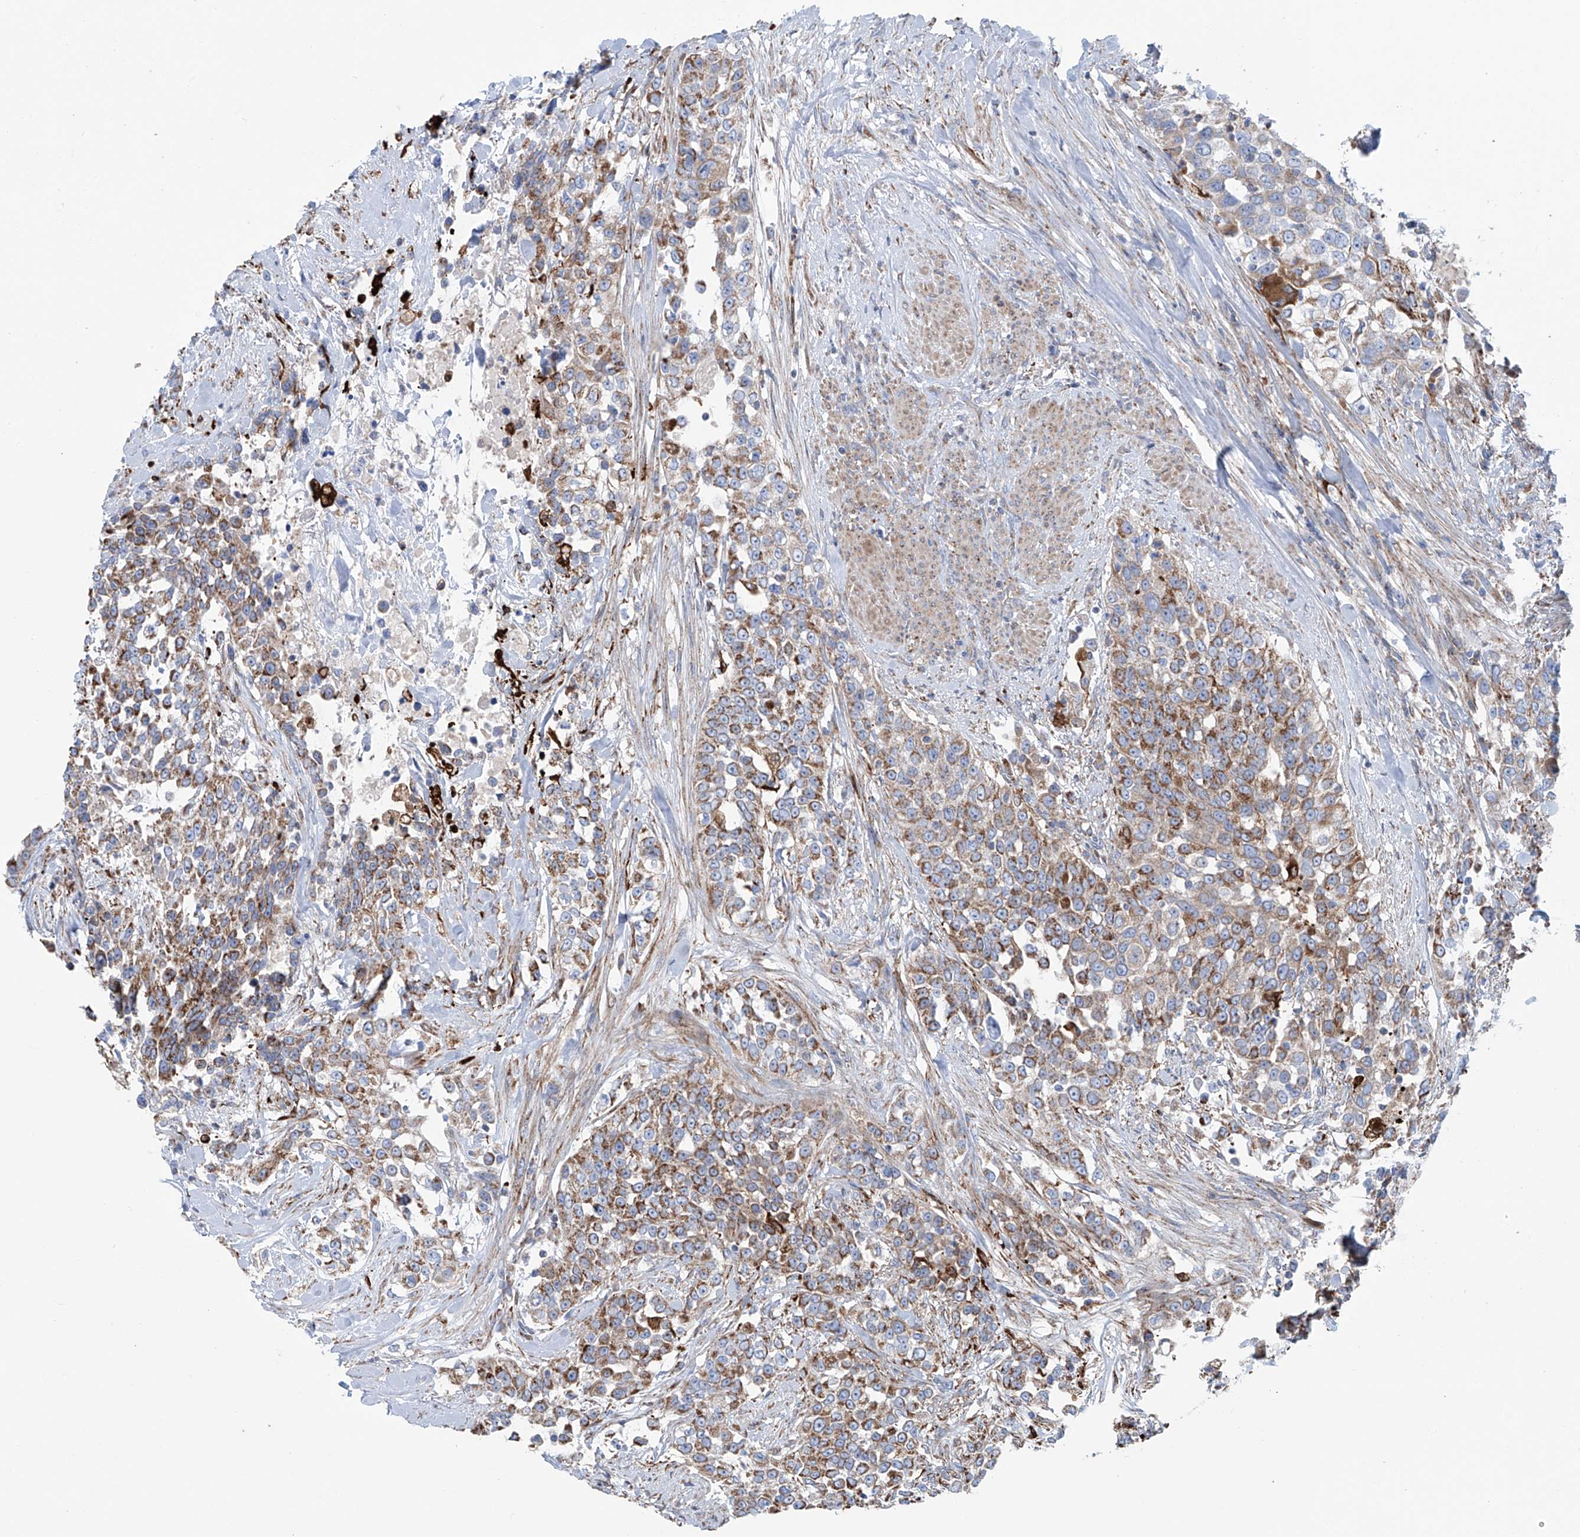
{"staining": {"intensity": "moderate", "quantity": ">75%", "location": "cytoplasmic/membranous"}, "tissue": "urothelial cancer", "cell_type": "Tumor cells", "image_type": "cancer", "snomed": [{"axis": "morphology", "description": "Urothelial carcinoma, High grade"}, {"axis": "topography", "description": "Urinary bladder"}], "caption": "Immunohistochemical staining of human urothelial cancer reveals medium levels of moderate cytoplasmic/membranous expression in approximately >75% of tumor cells. Using DAB (brown) and hematoxylin (blue) stains, captured at high magnification using brightfield microscopy.", "gene": "ALDH6A1", "patient": {"sex": "female", "age": 80}}